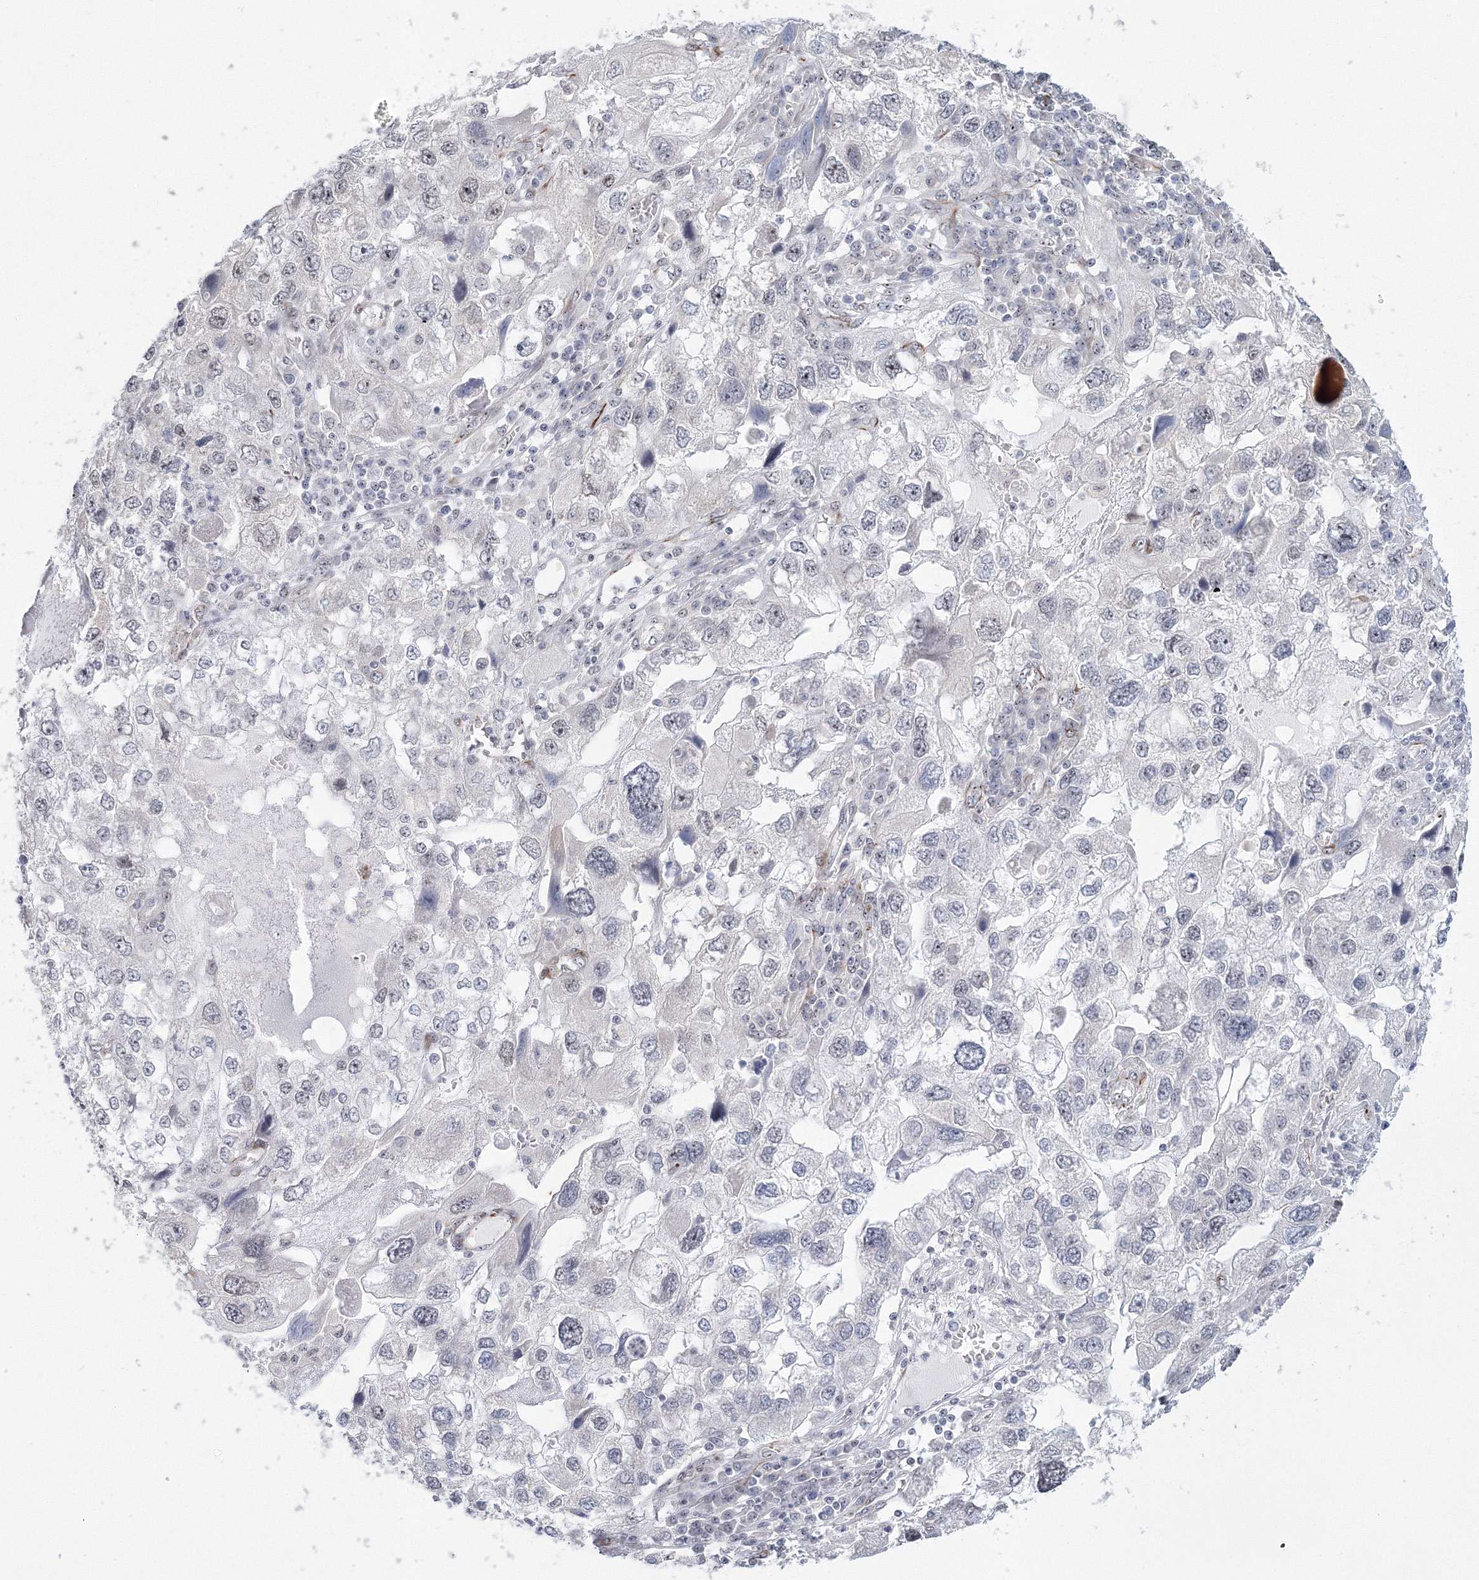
{"staining": {"intensity": "negative", "quantity": "none", "location": "none"}, "tissue": "endometrial cancer", "cell_type": "Tumor cells", "image_type": "cancer", "snomed": [{"axis": "morphology", "description": "Adenocarcinoma, NOS"}, {"axis": "topography", "description": "Endometrium"}], "caption": "High magnification brightfield microscopy of endometrial cancer (adenocarcinoma) stained with DAB (3,3'-diaminobenzidine) (brown) and counterstained with hematoxylin (blue): tumor cells show no significant positivity. (Brightfield microscopy of DAB immunohistochemistry at high magnification).", "gene": "SIRT7", "patient": {"sex": "female", "age": 49}}